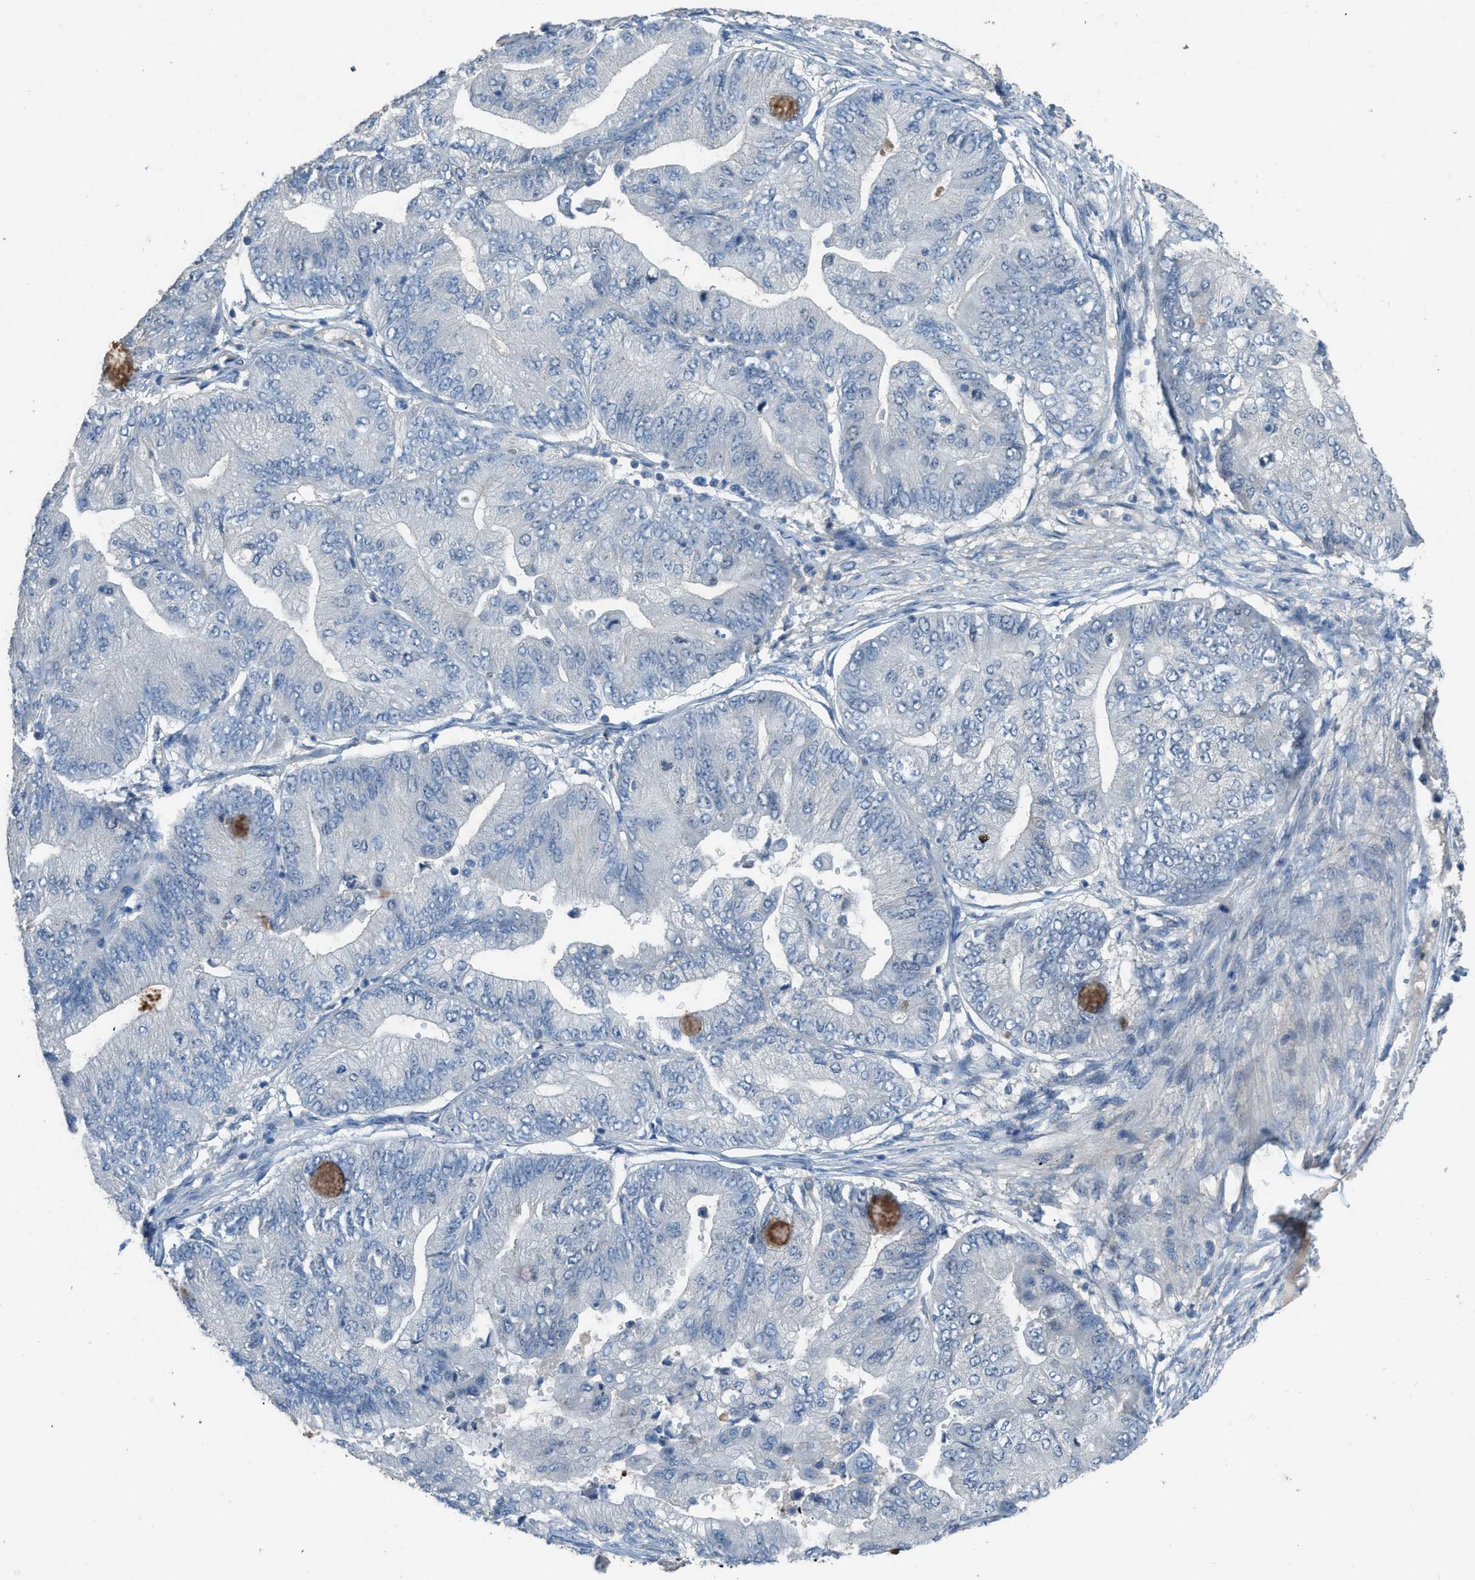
{"staining": {"intensity": "moderate", "quantity": "<25%", "location": "cytoplasmic/membranous"}, "tissue": "ovarian cancer", "cell_type": "Tumor cells", "image_type": "cancer", "snomed": [{"axis": "morphology", "description": "Cystadenocarcinoma, mucinous, NOS"}, {"axis": "topography", "description": "Ovary"}], "caption": "An immunohistochemistry histopathology image of neoplastic tissue is shown. Protein staining in brown shows moderate cytoplasmic/membranous positivity in ovarian cancer within tumor cells.", "gene": "TIMD4", "patient": {"sex": "female", "age": 61}}